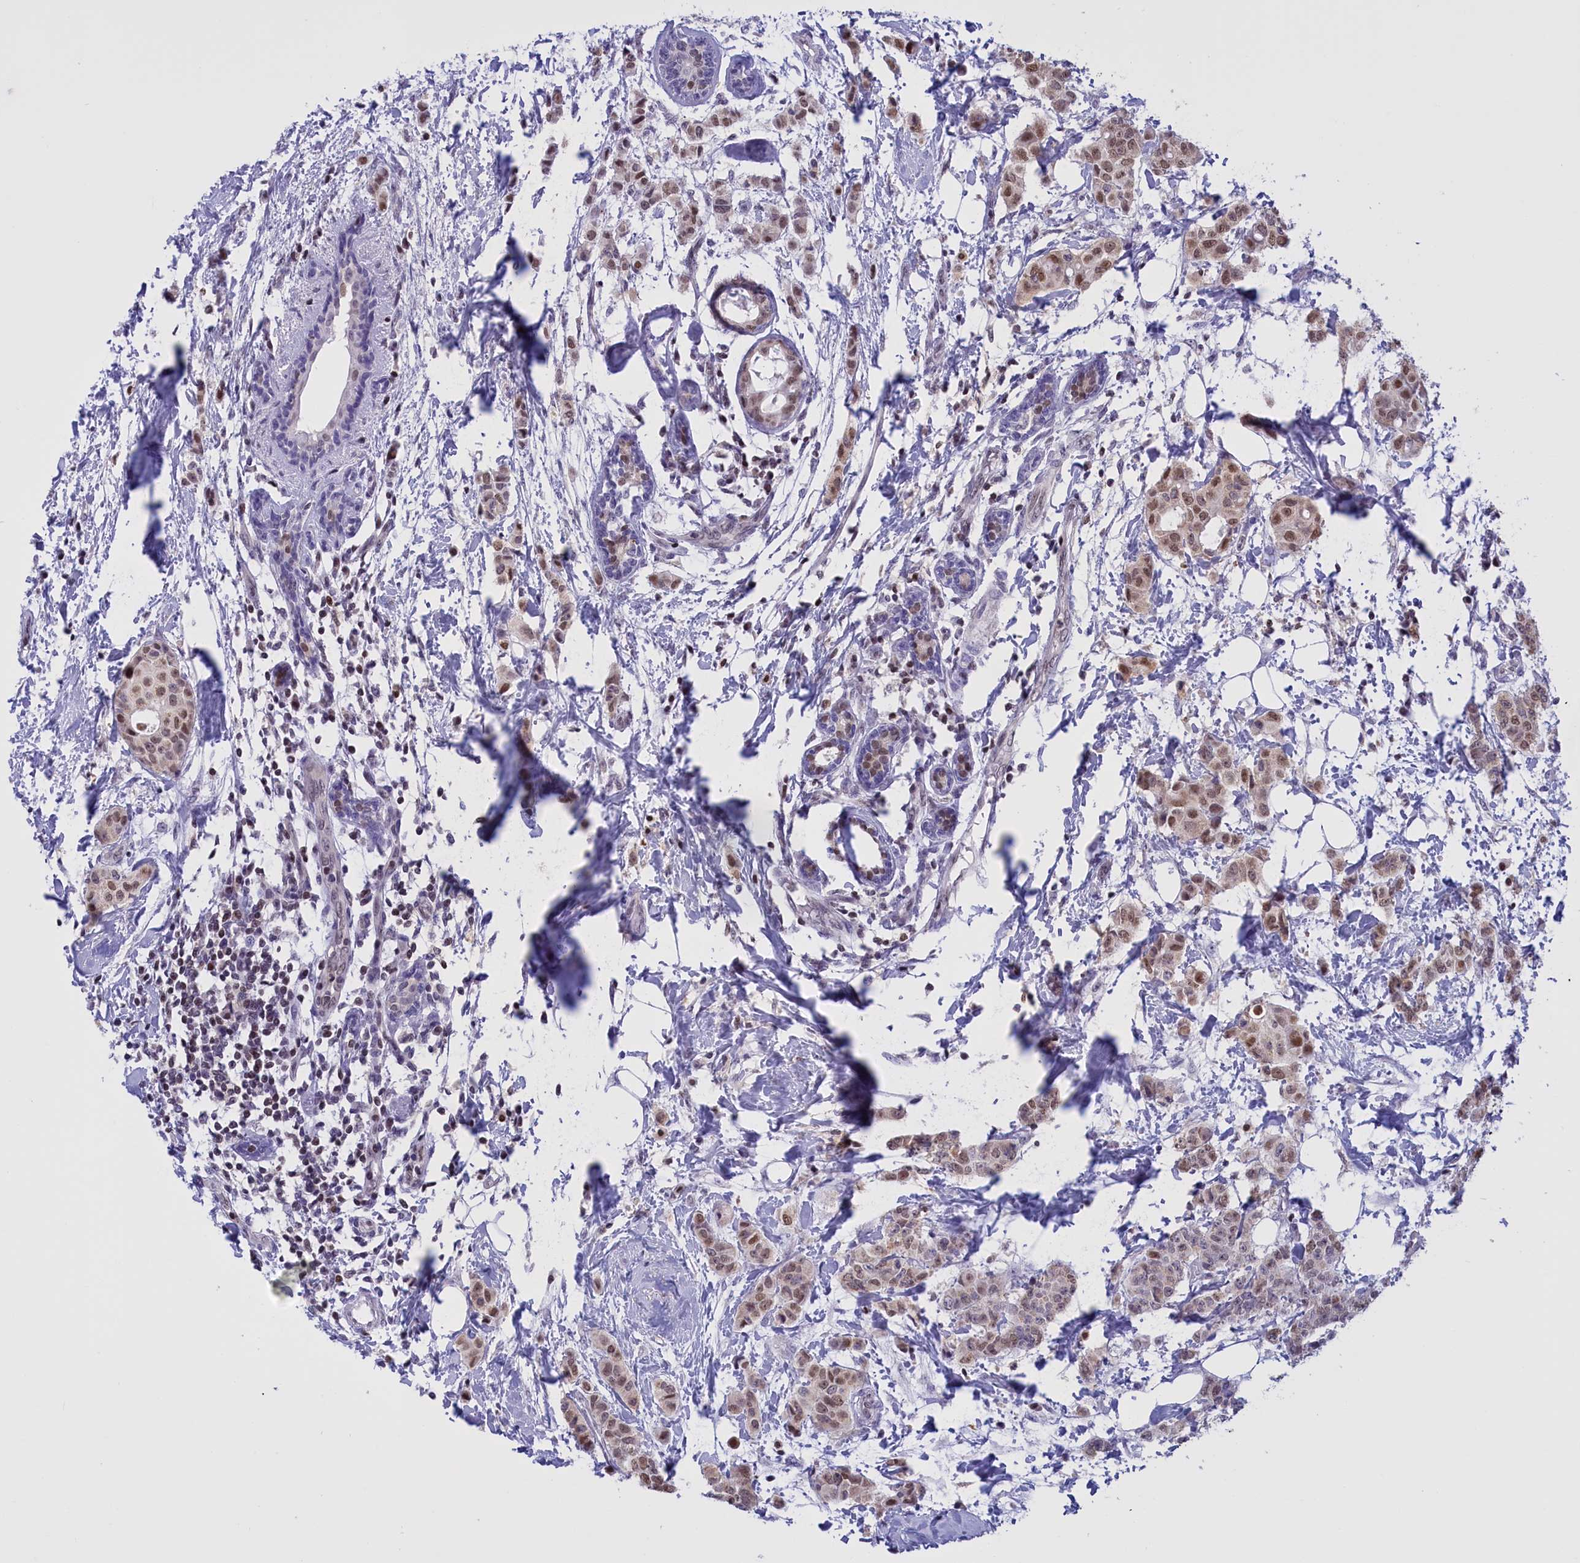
{"staining": {"intensity": "moderate", "quantity": ">75%", "location": "nuclear"}, "tissue": "breast cancer", "cell_type": "Tumor cells", "image_type": "cancer", "snomed": [{"axis": "morphology", "description": "Duct carcinoma"}, {"axis": "topography", "description": "Breast"}], "caption": "There is medium levels of moderate nuclear staining in tumor cells of breast infiltrating ductal carcinoma, as demonstrated by immunohistochemical staining (brown color).", "gene": "IZUMO2", "patient": {"sex": "female", "age": 40}}